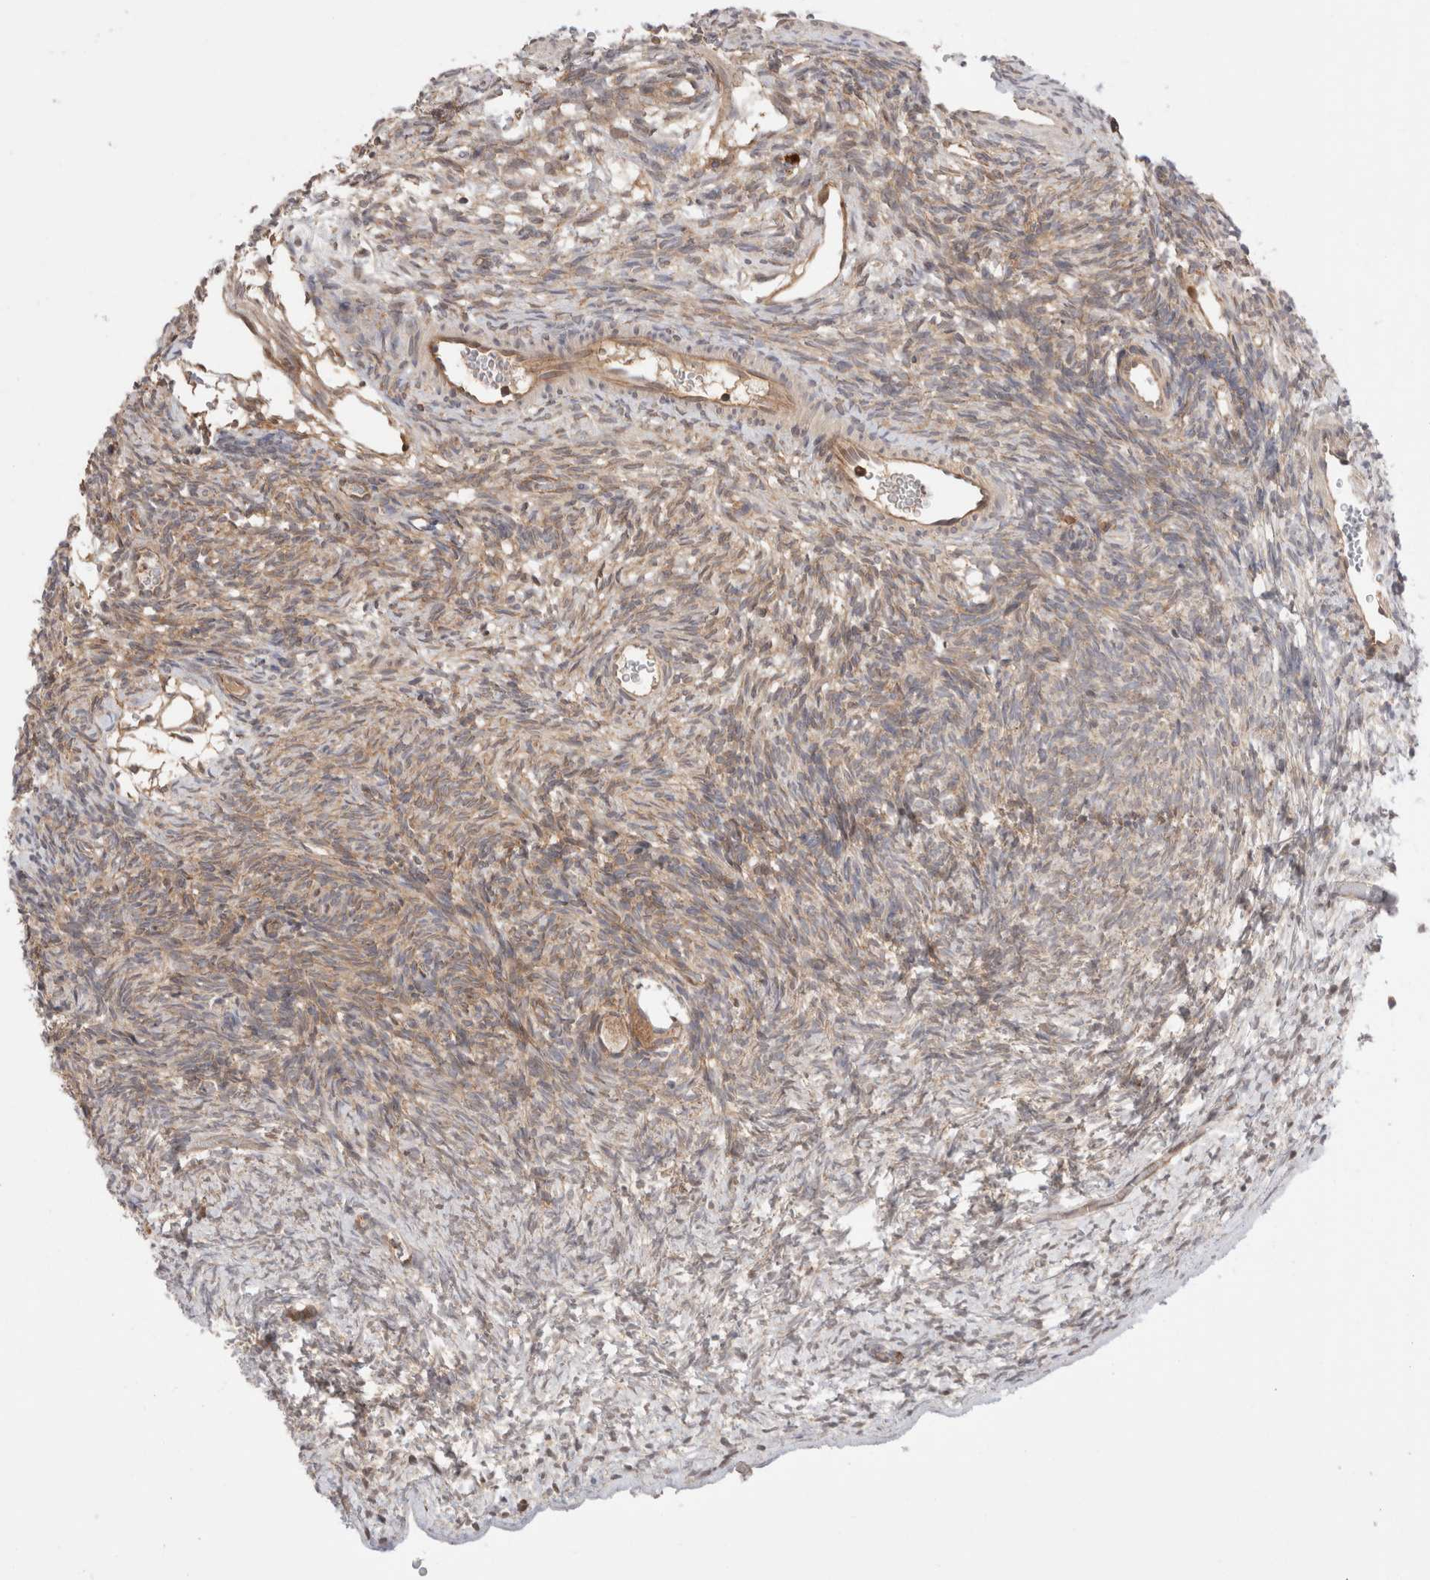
{"staining": {"intensity": "weak", "quantity": "25%-75%", "location": "cytoplasmic/membranous"}, "tissue": "ovary", "cell_type": "Follicle cells", "image_type": "normal", "snomed": [{"axis": "morphology", "description": "Normal tissue, NOS"}, {"axis": "topography", "description": "Ovary"}], "caption": "Immunohistochemical staining of unremarkable human ovary exhibits low levels of weak cytoplasmic/membranous positivity in approximately 25%-75% of follicle cells.", "gene": "NFKB1", "patient": {"sex": "female", "age": 34}}